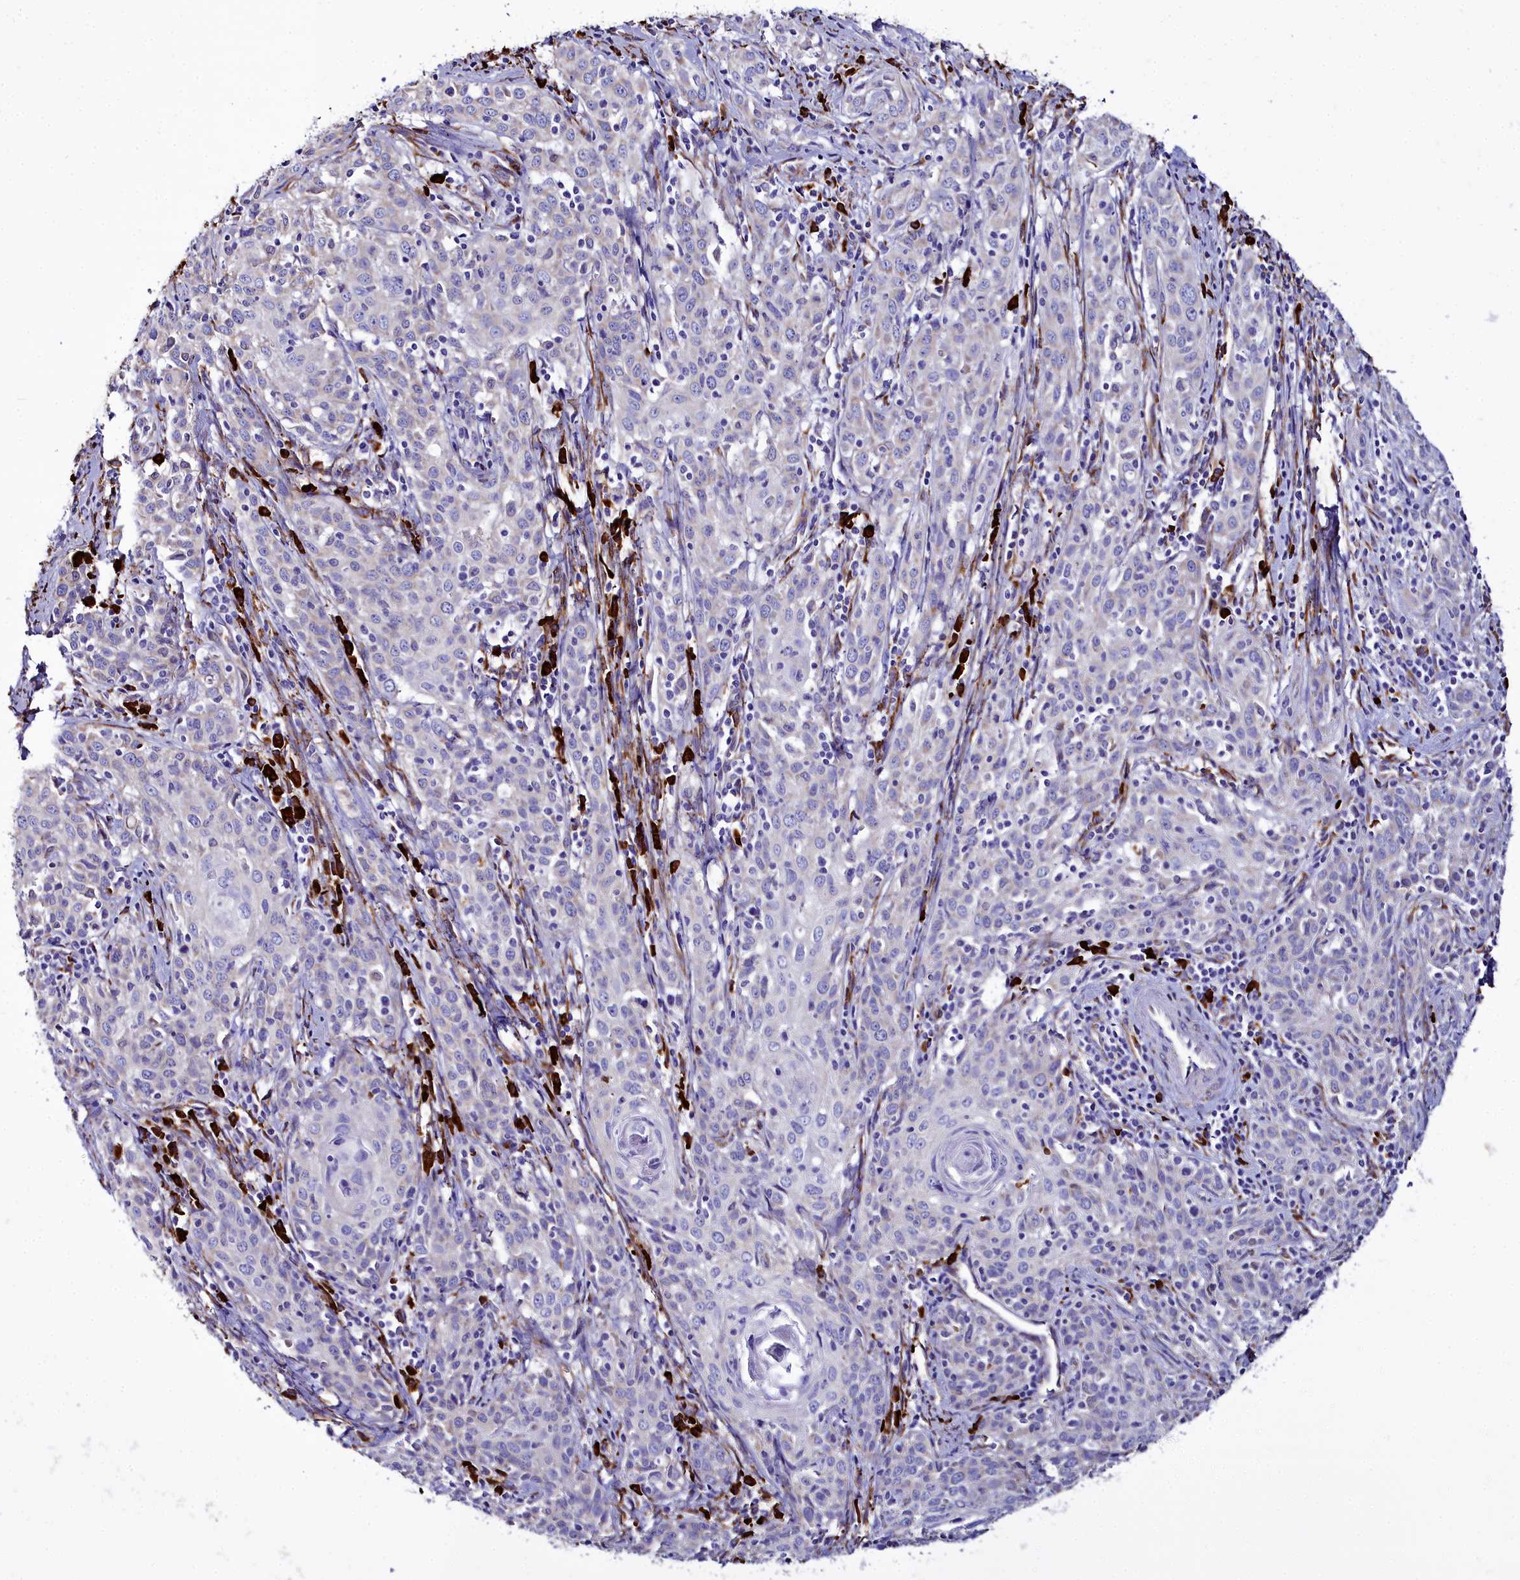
{"staining": {"intensity": "negative", "quantity": "none", "location": "none"}, "tissue": "cervical cancer", "cell_type": "Tumor cells", "image_type": "cancer", "snomed": [{"axis": "morphology", "description": "Squamous cell carcinoma, NOS"}, {"axis": "topography", "description": "Cervix"}], "caption": "Immunohistochemistry (IHC) of human cervical cancer demonstrates no expression in tumor cells.", "gene": "TXNDC5", "patient": {"sex": "female", "age": 57}}